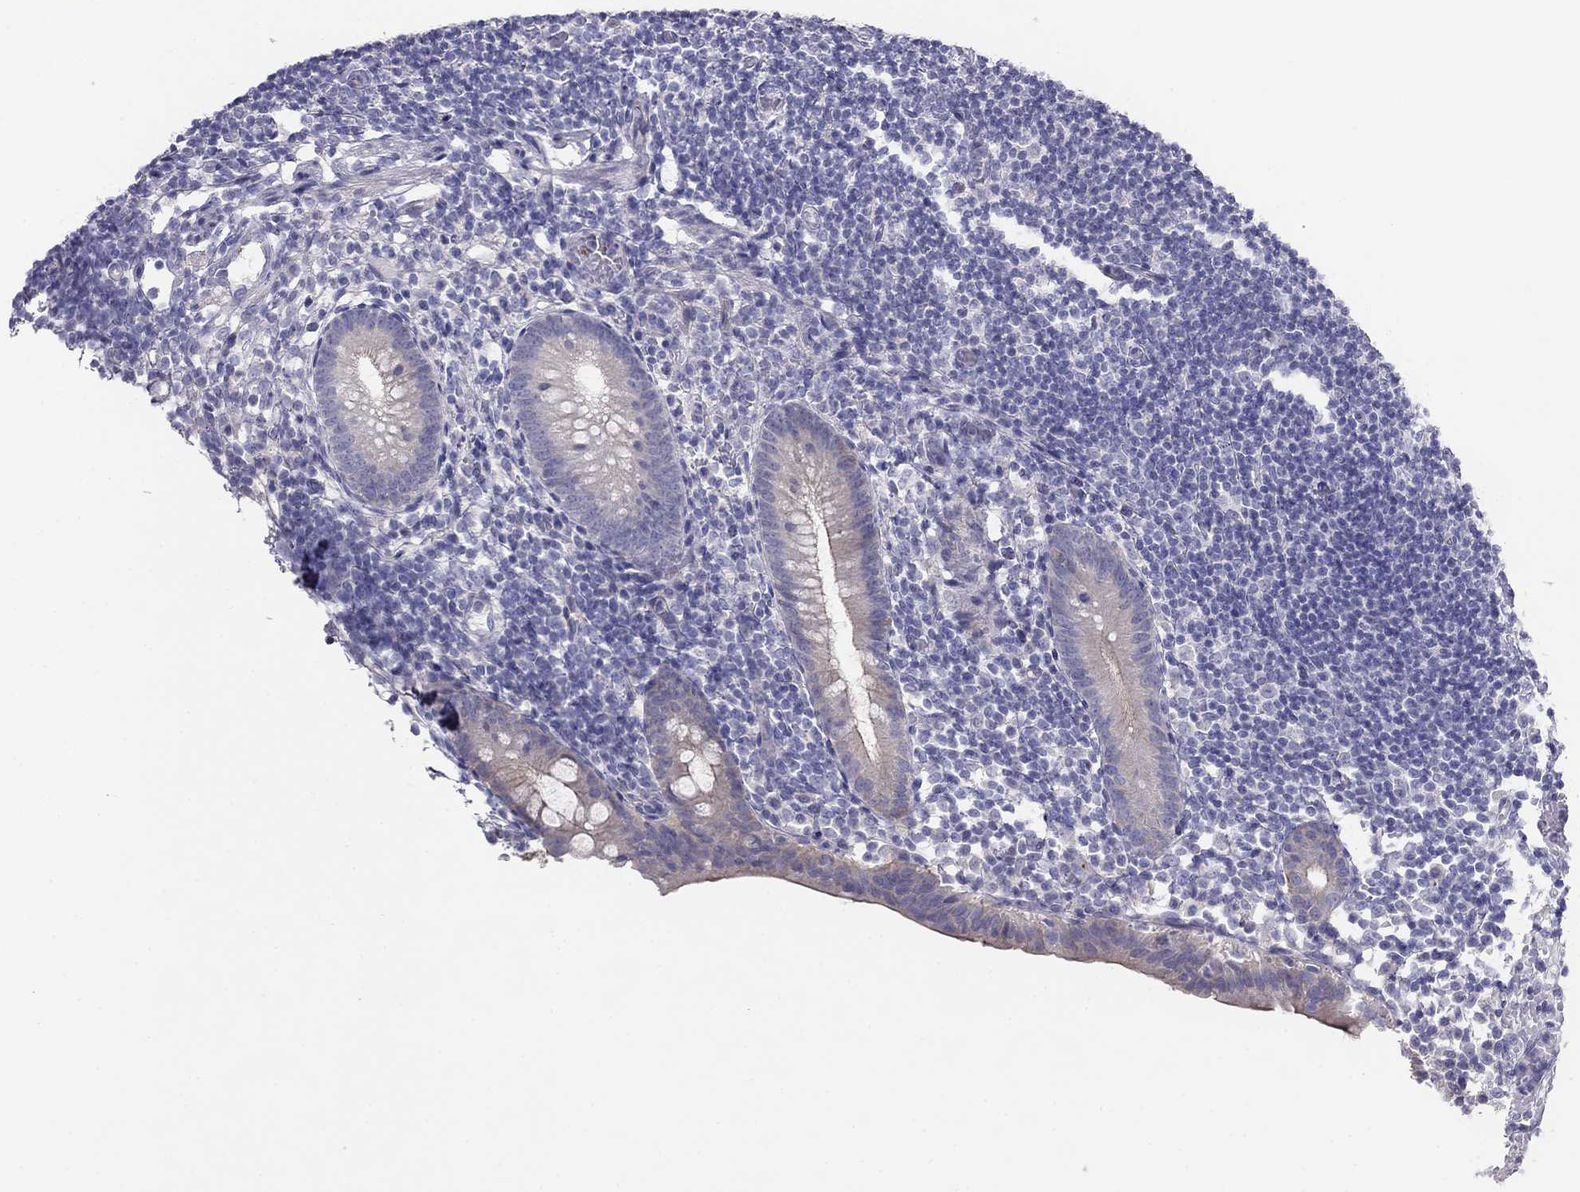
{"staining": {"intensity": "weak", "quantity": "<25%", "location": "cytoplasmic/membranous"}, "tissue": "appendix", "cell_type": "Glandular cells", "image_type": "normal", "snomed": [{"axis": "morphology", "description": "Normal tissue, NOS"}, {"axis": "topography", "description": "Appendix"}], "caption": "Immunohistochemical staining of normal appendix demonstrates no significant positivity in glandular cells. (Immunohistochemistry, brightfield microscopy, high magnification).", "gene": "MGAT4C", "patient": {"sex": "female", "age": 40}}